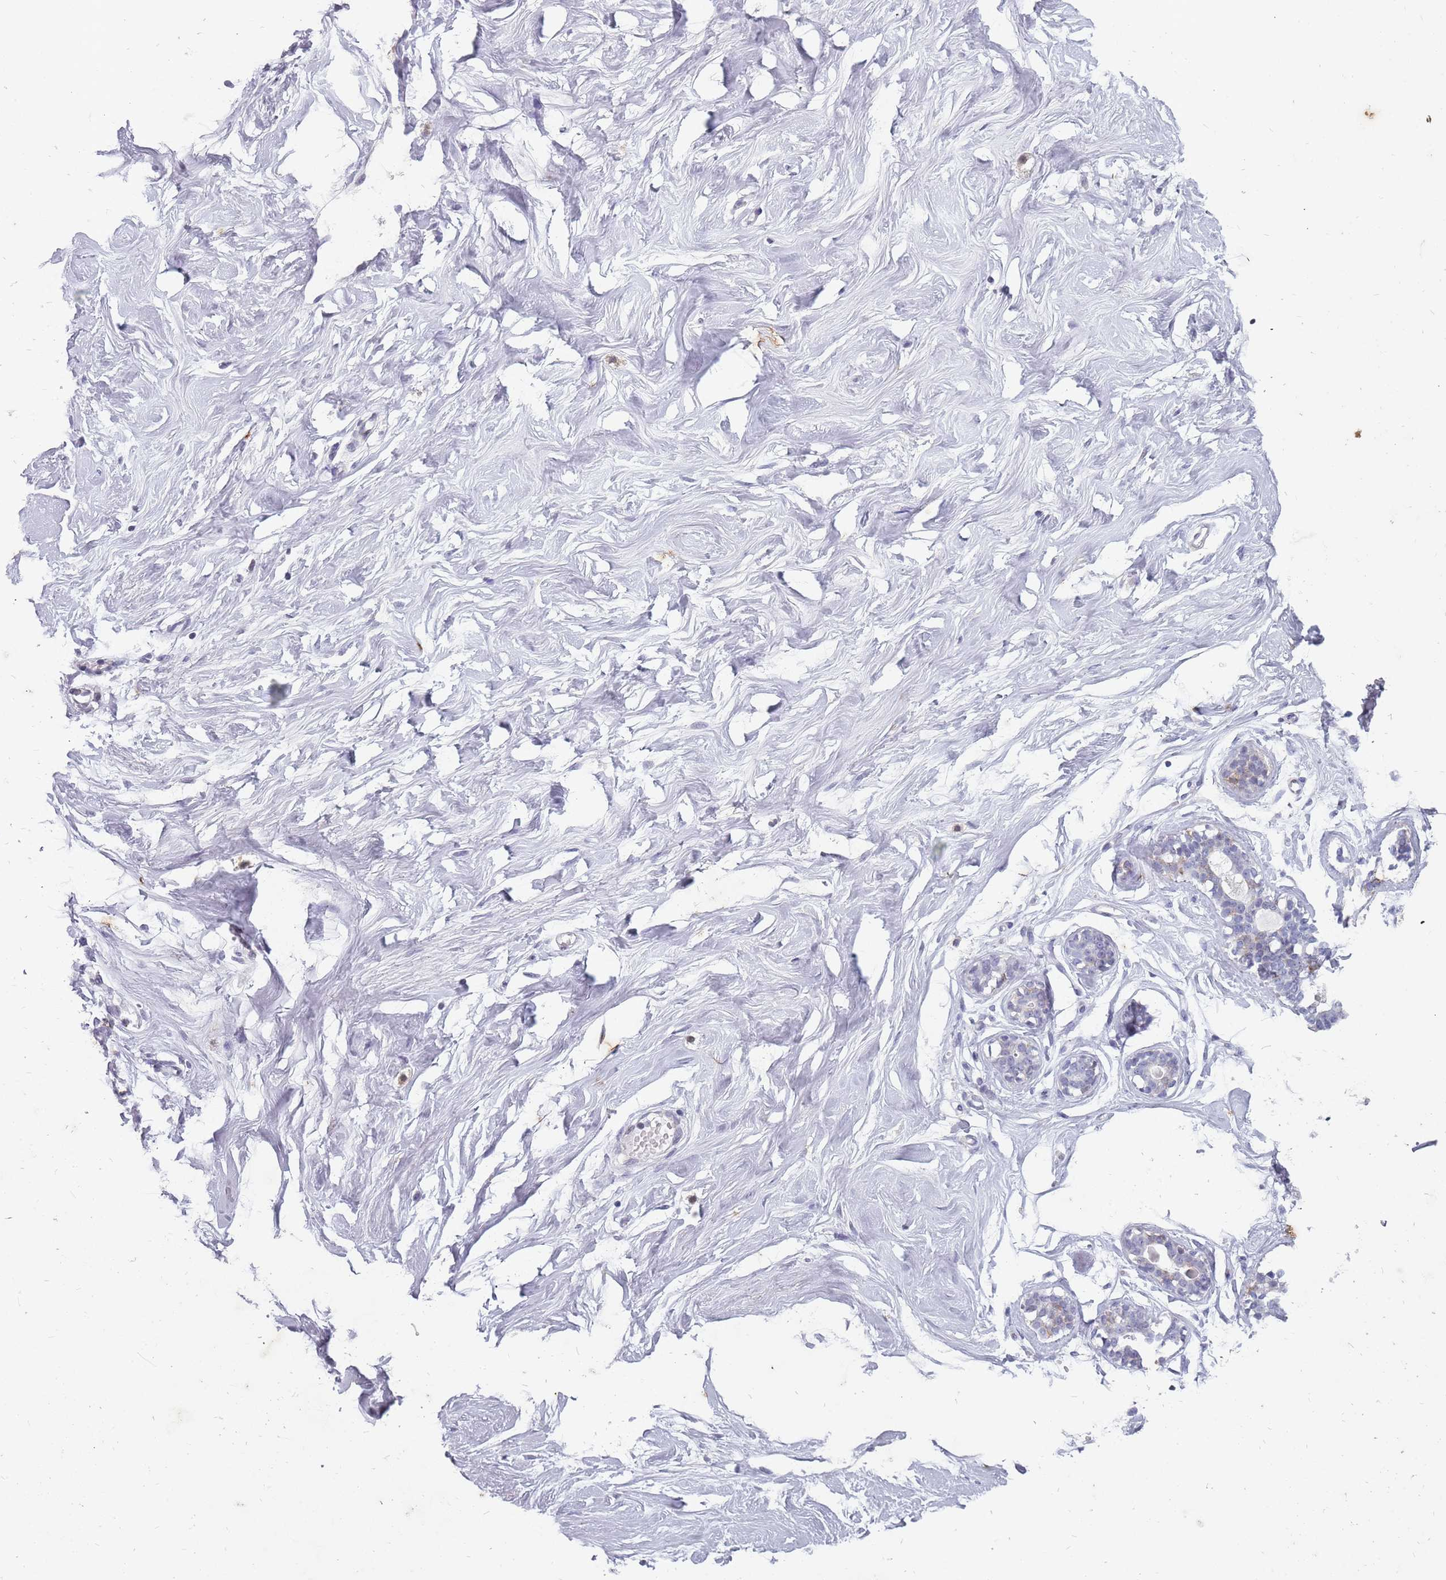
{"staining": {"intensity": "negative", "quantity": "none", "location": "none"}, "tissue": "breast", "cell_type": "Adipocytes", "image_type": "normal", "snomed": [{"axis": "morphology", "description": "Normal tissue, NOS"}, {"axis": "morphology", "description": "Adenoma, NOS"}, {"axis": "topography", "description": "Breast"}], "caption": "Breast was stained to show a protein in brown. There is no significant staining in adipocytes. (Brightfield microscopy of DAB (3,3'-diaminobenzidine) immunohistochemistry (IHC) at high magnification).", "gene": "NEK6", "patient": {"sex": "female", "age": 23}}